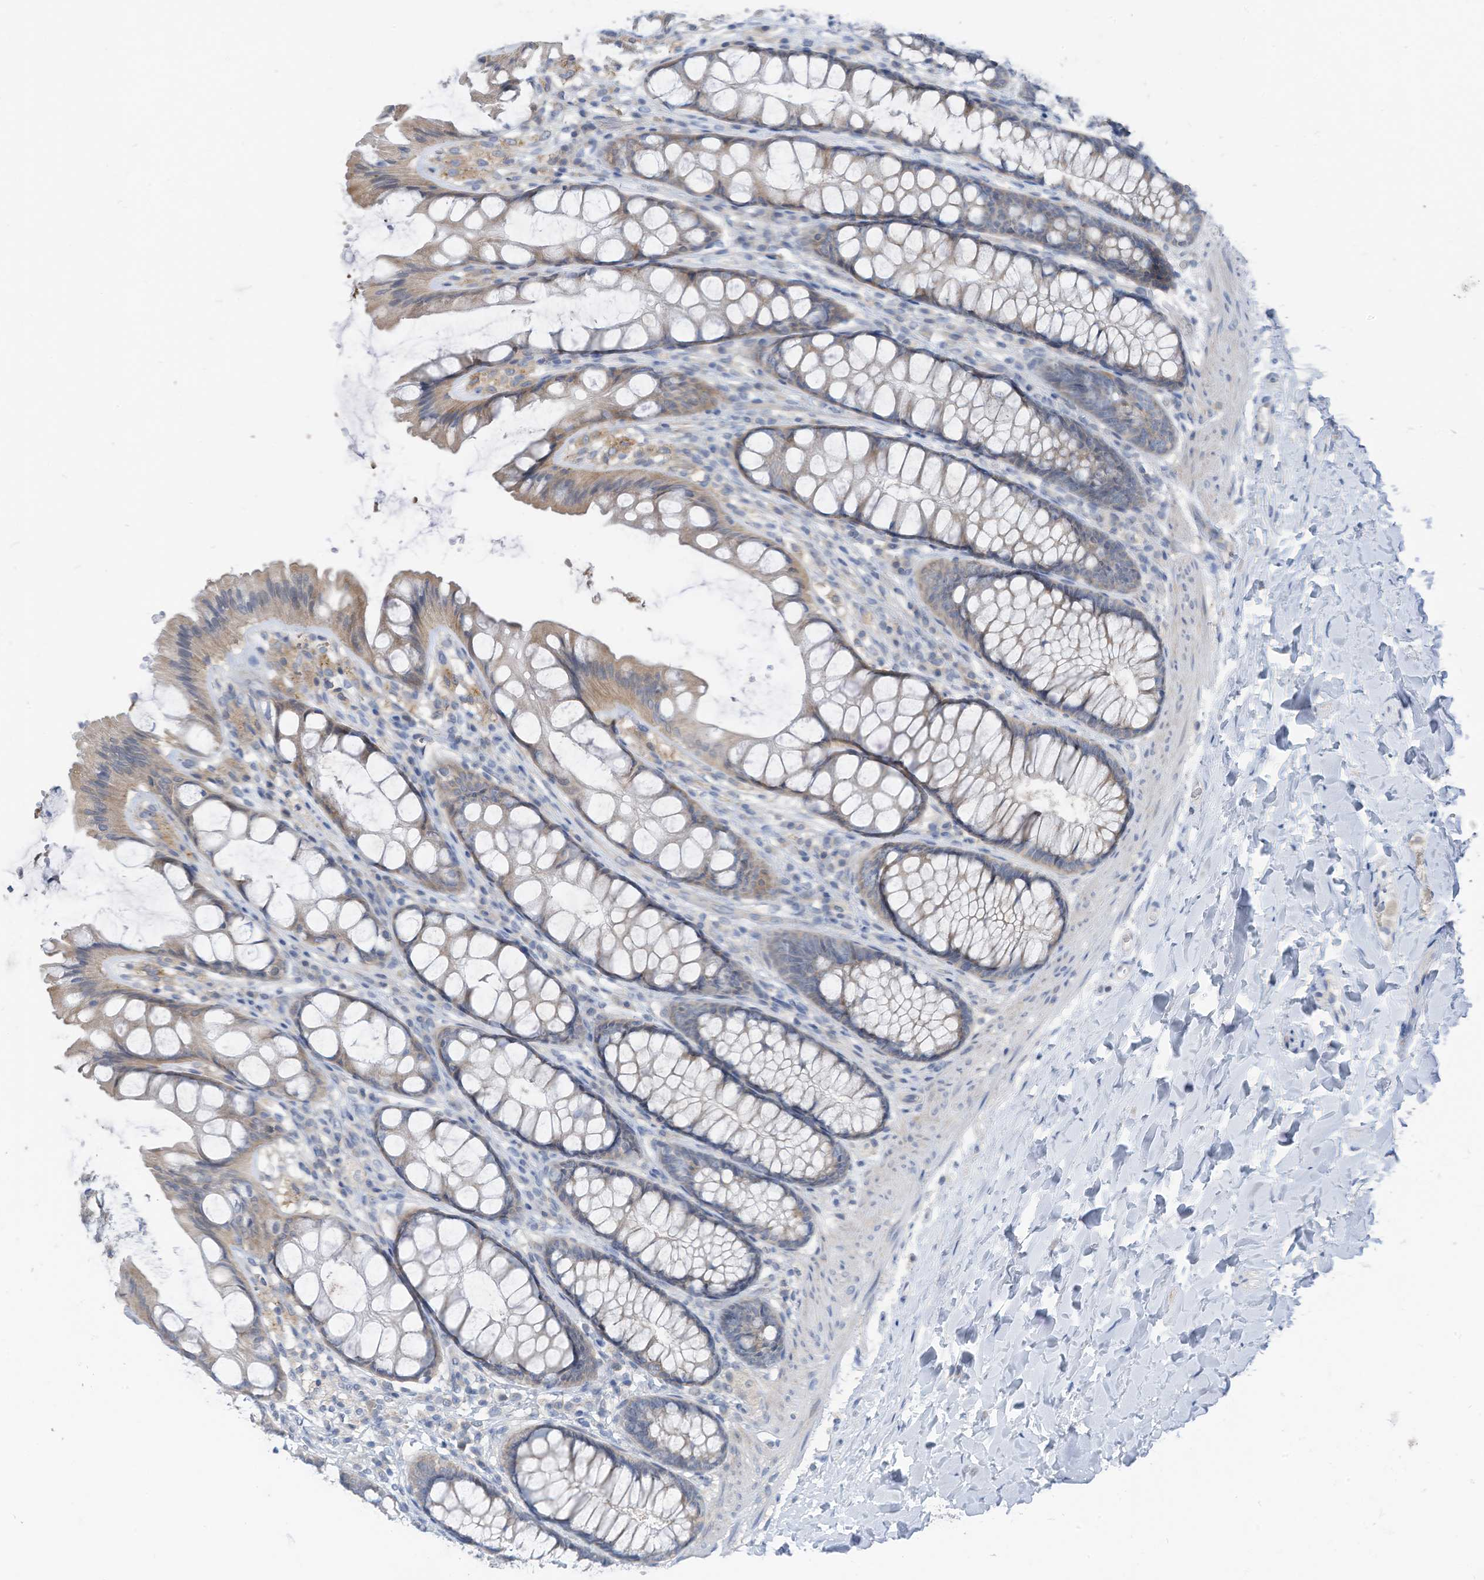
{"staining": {"intensity": "negative", "quantity": "none", "location": "none"}, "tissue": "colon", "cell_type": "Endothelial cells", "image_type": "normal", "snomed": [{"axis": "morphology", "description": "Normal tissue, NOS"}, {"axis": "topography", "description": "Colon"}], "caption": "IHC of unremarkable human colon reveals no positivity in endothelial cells.", "gene": "LDAH", "patient": {"sex": "male", "age": 47}}